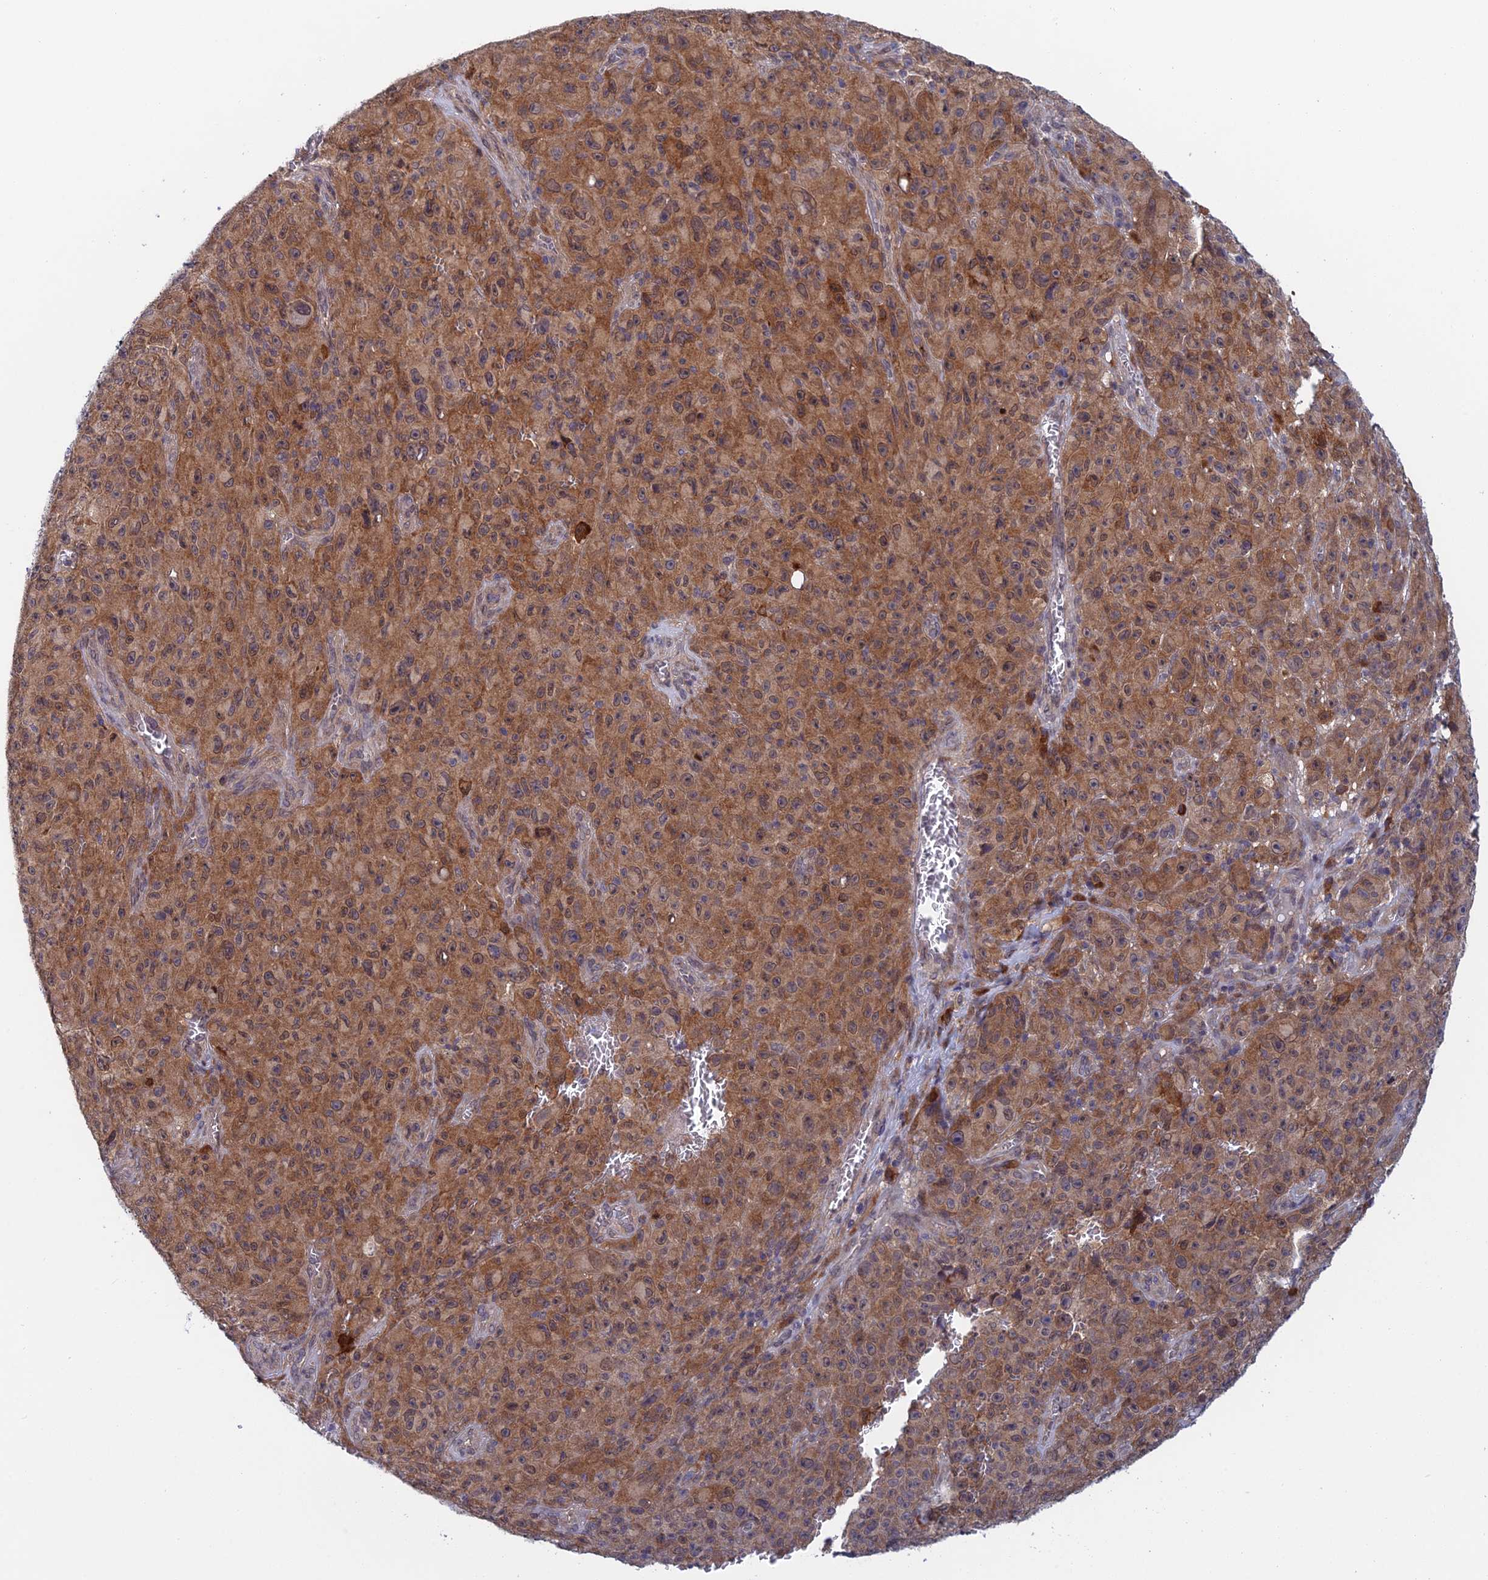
{"staining": {"intensity": "moderate", "quantity": ">75%", "location": "cytoplasmic/membranous"}, "tissue": "melanoma", "cell_type": "Tumor cells", "image_type": "cancer", "snomed": [{"axis": "morphology", "description": "Malignant melanoma, NOS"}, {"axis": "topography", "description": "Skin"}], "caption": "Moderate cytoplasmic/membranous staining is identified in about >75% of tumor cells in malignant melanoma. (IHC, brightfield microscopy, high magnification).", "gene": "SRA1", "patient": {"sex": "female", "age": 82}}